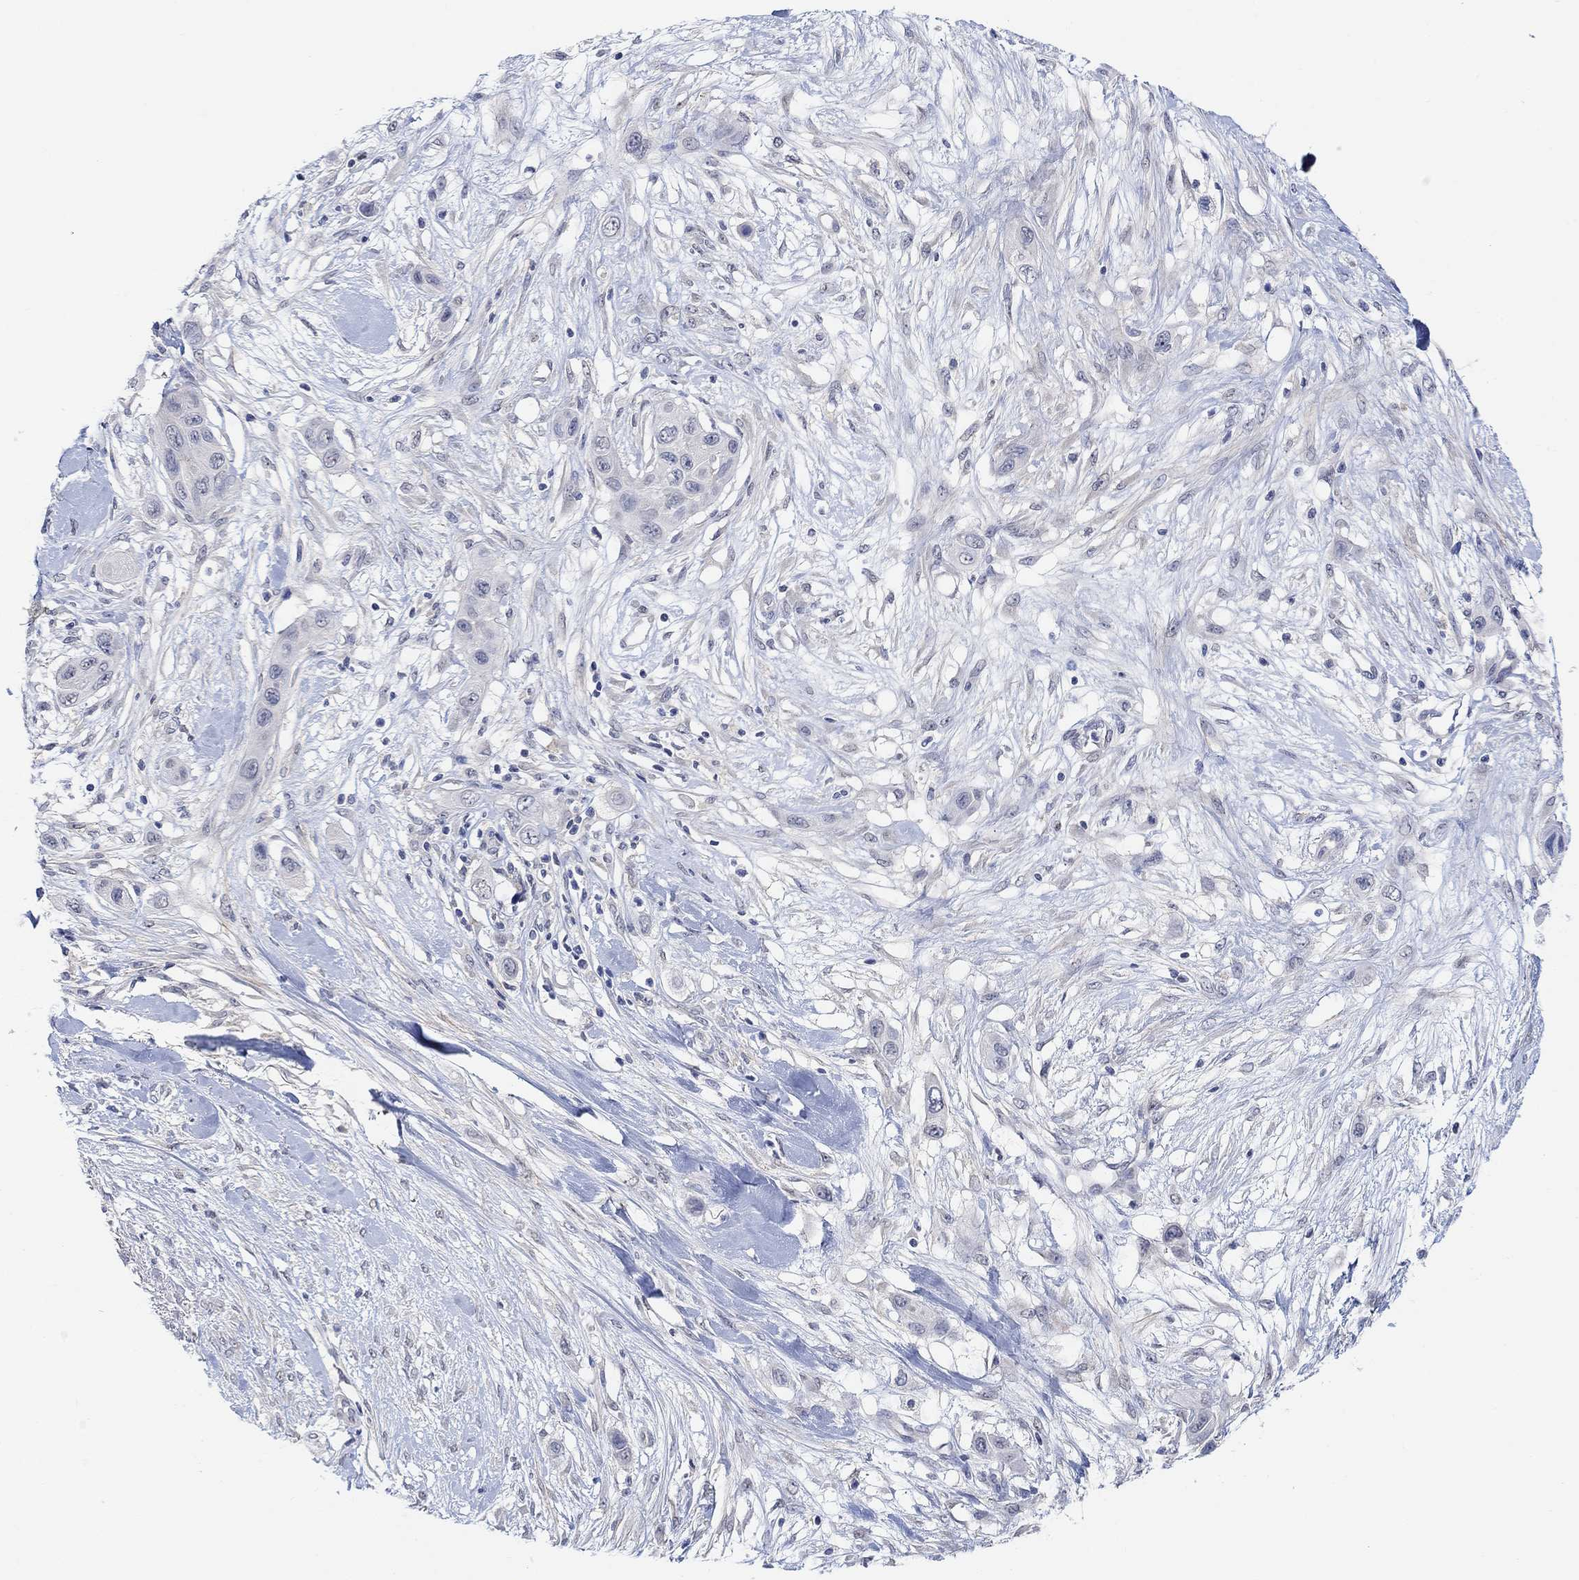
{"staining": {"intensity": "negative", "quantity": "none", "location": "none"}, "tissue": "skin cancer", "cell_type": "Tumor cells", "image_type": "cancer", "snomed": [{"axis": "morphology", "description": "Squamous cell carcinoma, NOS"}, {"axis": "topography", "description": "Skin"}], "caption": "A micrograph of human squamous cell carcinoma (skin) is negative for staining in tumor cells.", "gene": "RIMS1", "patient": {"sex": "male", "age": 79}}